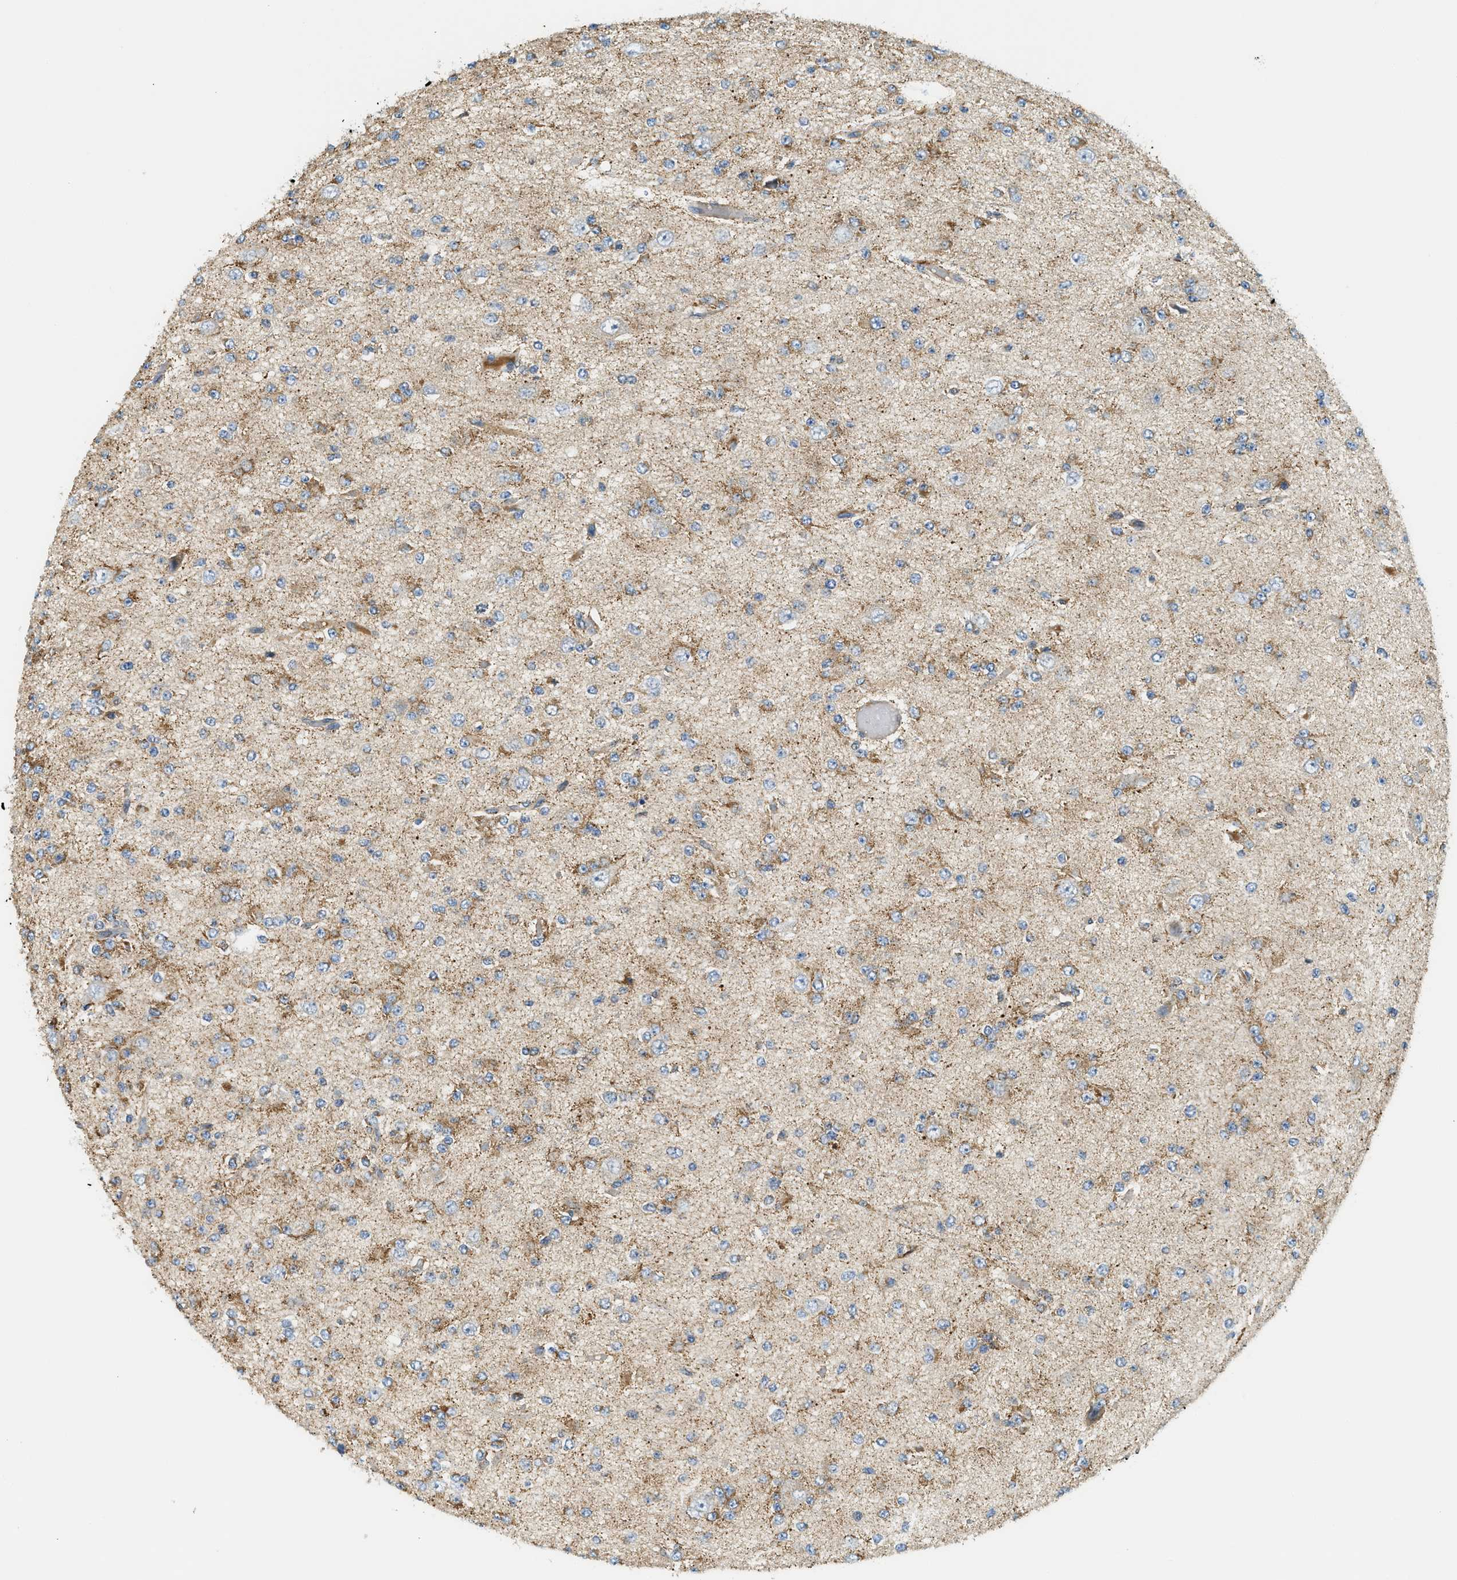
{"staining": {"intensity": "weak", "quantity": "25%-75%", "location": "cytoplasmic/membranous"}, "tissue": "glioma", "cell_type": "Tumor cells", "image_type": "cancer", "snomed": [{"axis": "morphology", "description": "Glioma, malignant, Low grade"}, {"axis": "topography", "description": "Brain"}], "caption": "High-power microscopy captured an IHC photomicrograph of malignant low-grade glioma, revealing weak cytoplasmic/membranous expression in approximately 25%-75% of tumor cells.", "gene": "KCNK1", "patient": {"sex": "male", "age": 38}}